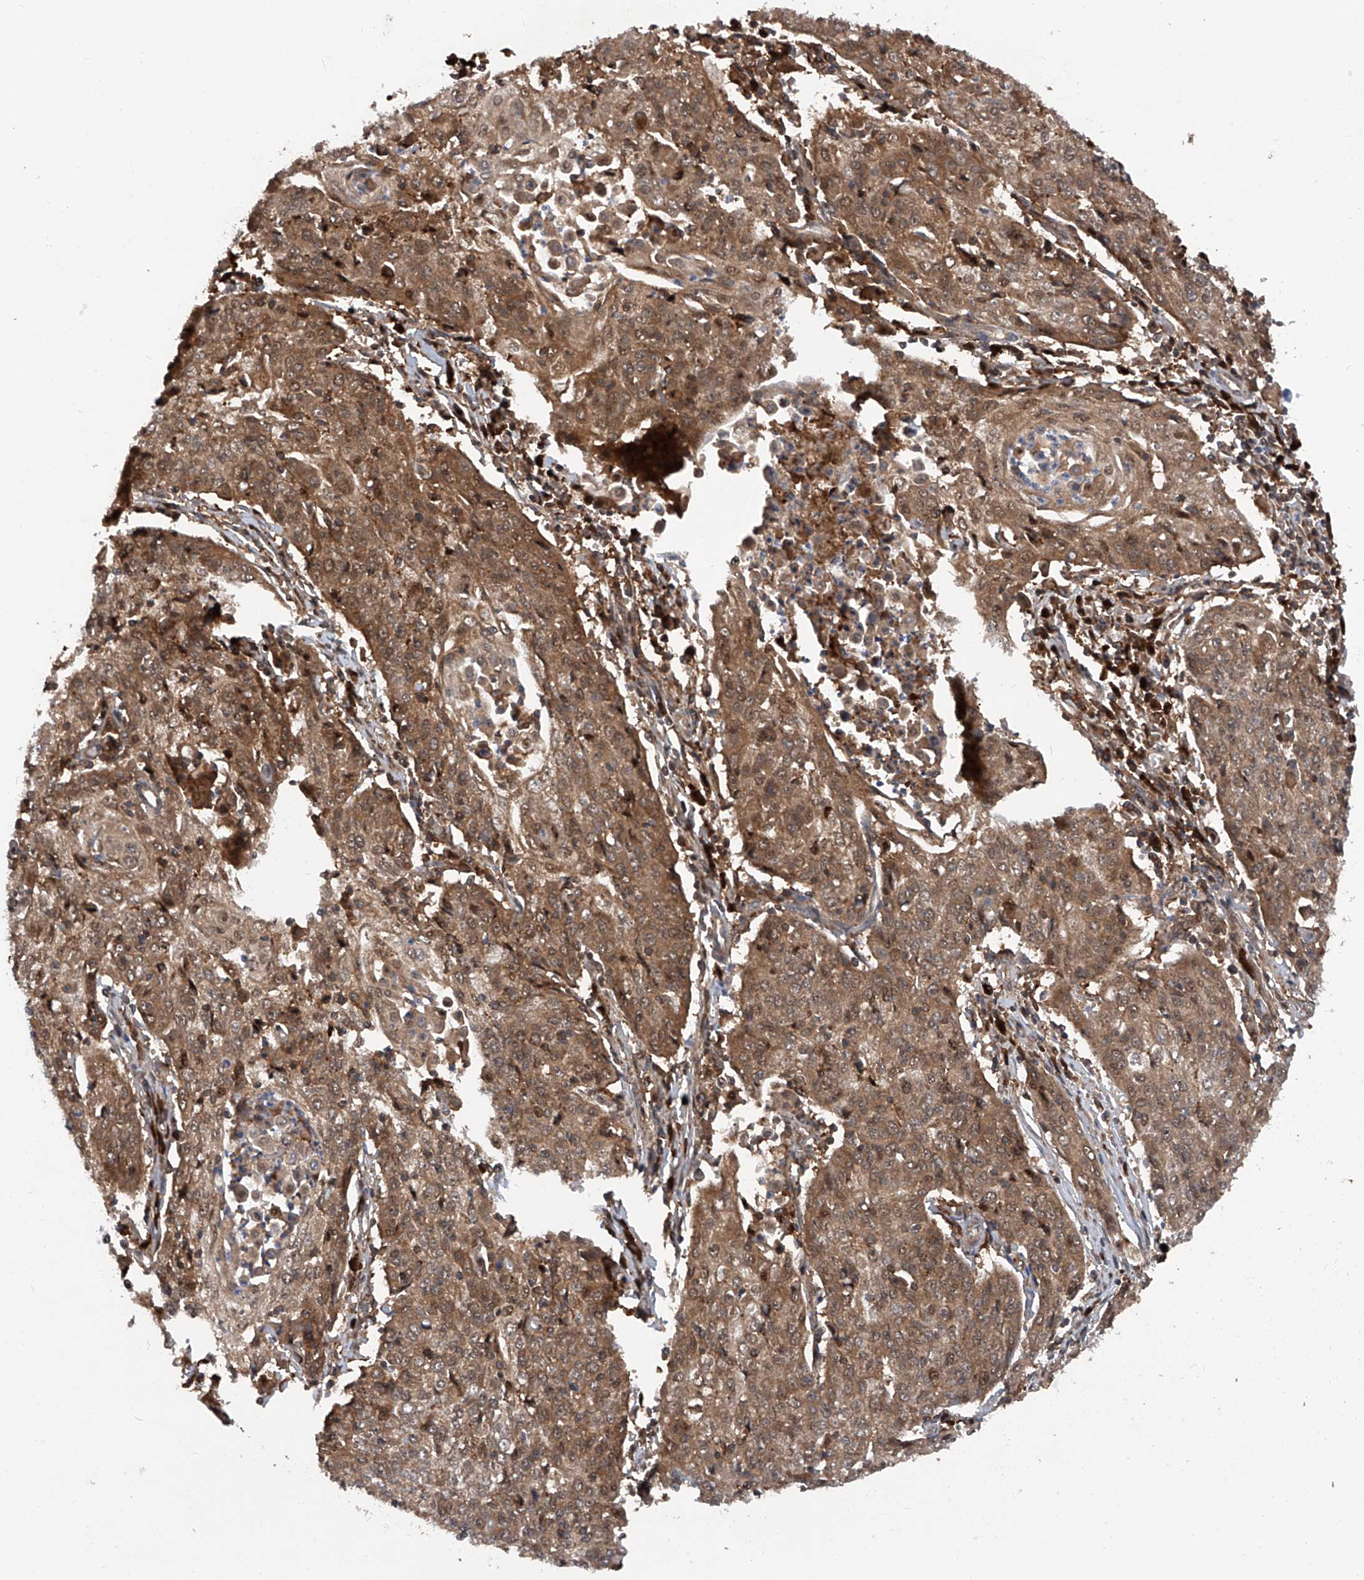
{"staining": {"intensity": "moderate", "quantity": ">75%", "location": "cytoplasmic/membranous,nuclear"}, "tissue": "cervical cancer", "cell_type": "Tumor cells", "image_type": "cancer", "snomed": [{"axis": "morphology", "description": "Squamous cell carcinoma, NOS"}, {"axis": "topography", "description": "Cervix"}], "caption": "Cervical cancer (squamous cell carcinoma) was stained to show a protein in brown. There is medium levels of moderate cytoplasmic/membranous and nuclear expression in about >75% of tumor cells.", "gene": "ASCC3", "patient": {"sex": "female", "age": 48}}